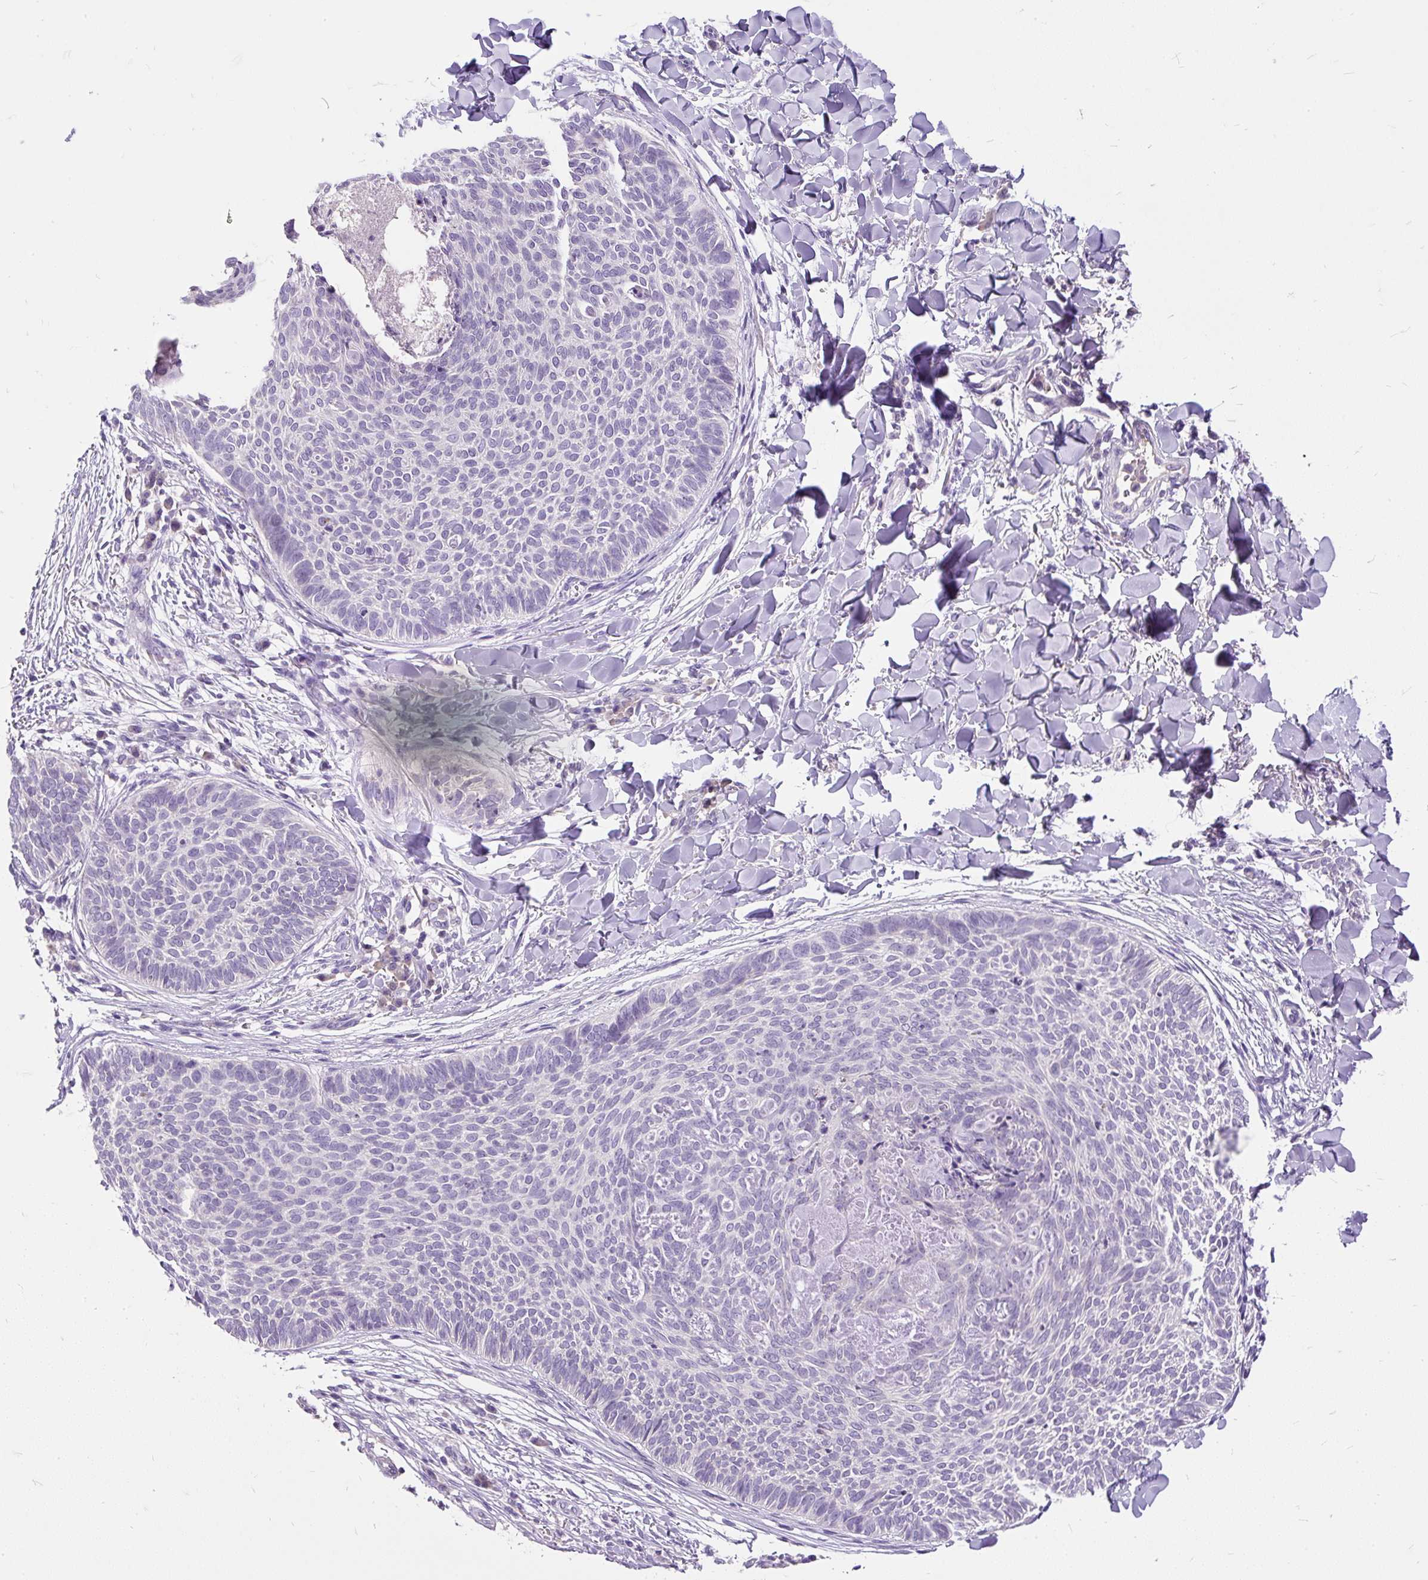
{"staining": {"intensity": "negative", "quantity": "none", "location": "none"}, "tissue": "skin cancer", "cell_type": "Tumor cells", "image_type": "cancer", "snomed": [{"axis": "morphology", "description": "Normal tissue, NOS"}, {"axis": "morphology", "description": "Basal cell carcinoma"}, {"axis": "topography", "description": "Skin"}], "caption": "Immunohistochemistry (IHC) of human skin cancer (basal cell carcinoma) shows no staining in tumor cells. (DAB immunohistochemistry (IHC) with hematoxylin counter stain).", "gene": "KRTAP20-3", "patient": {"sex": "male", "age": 50}}